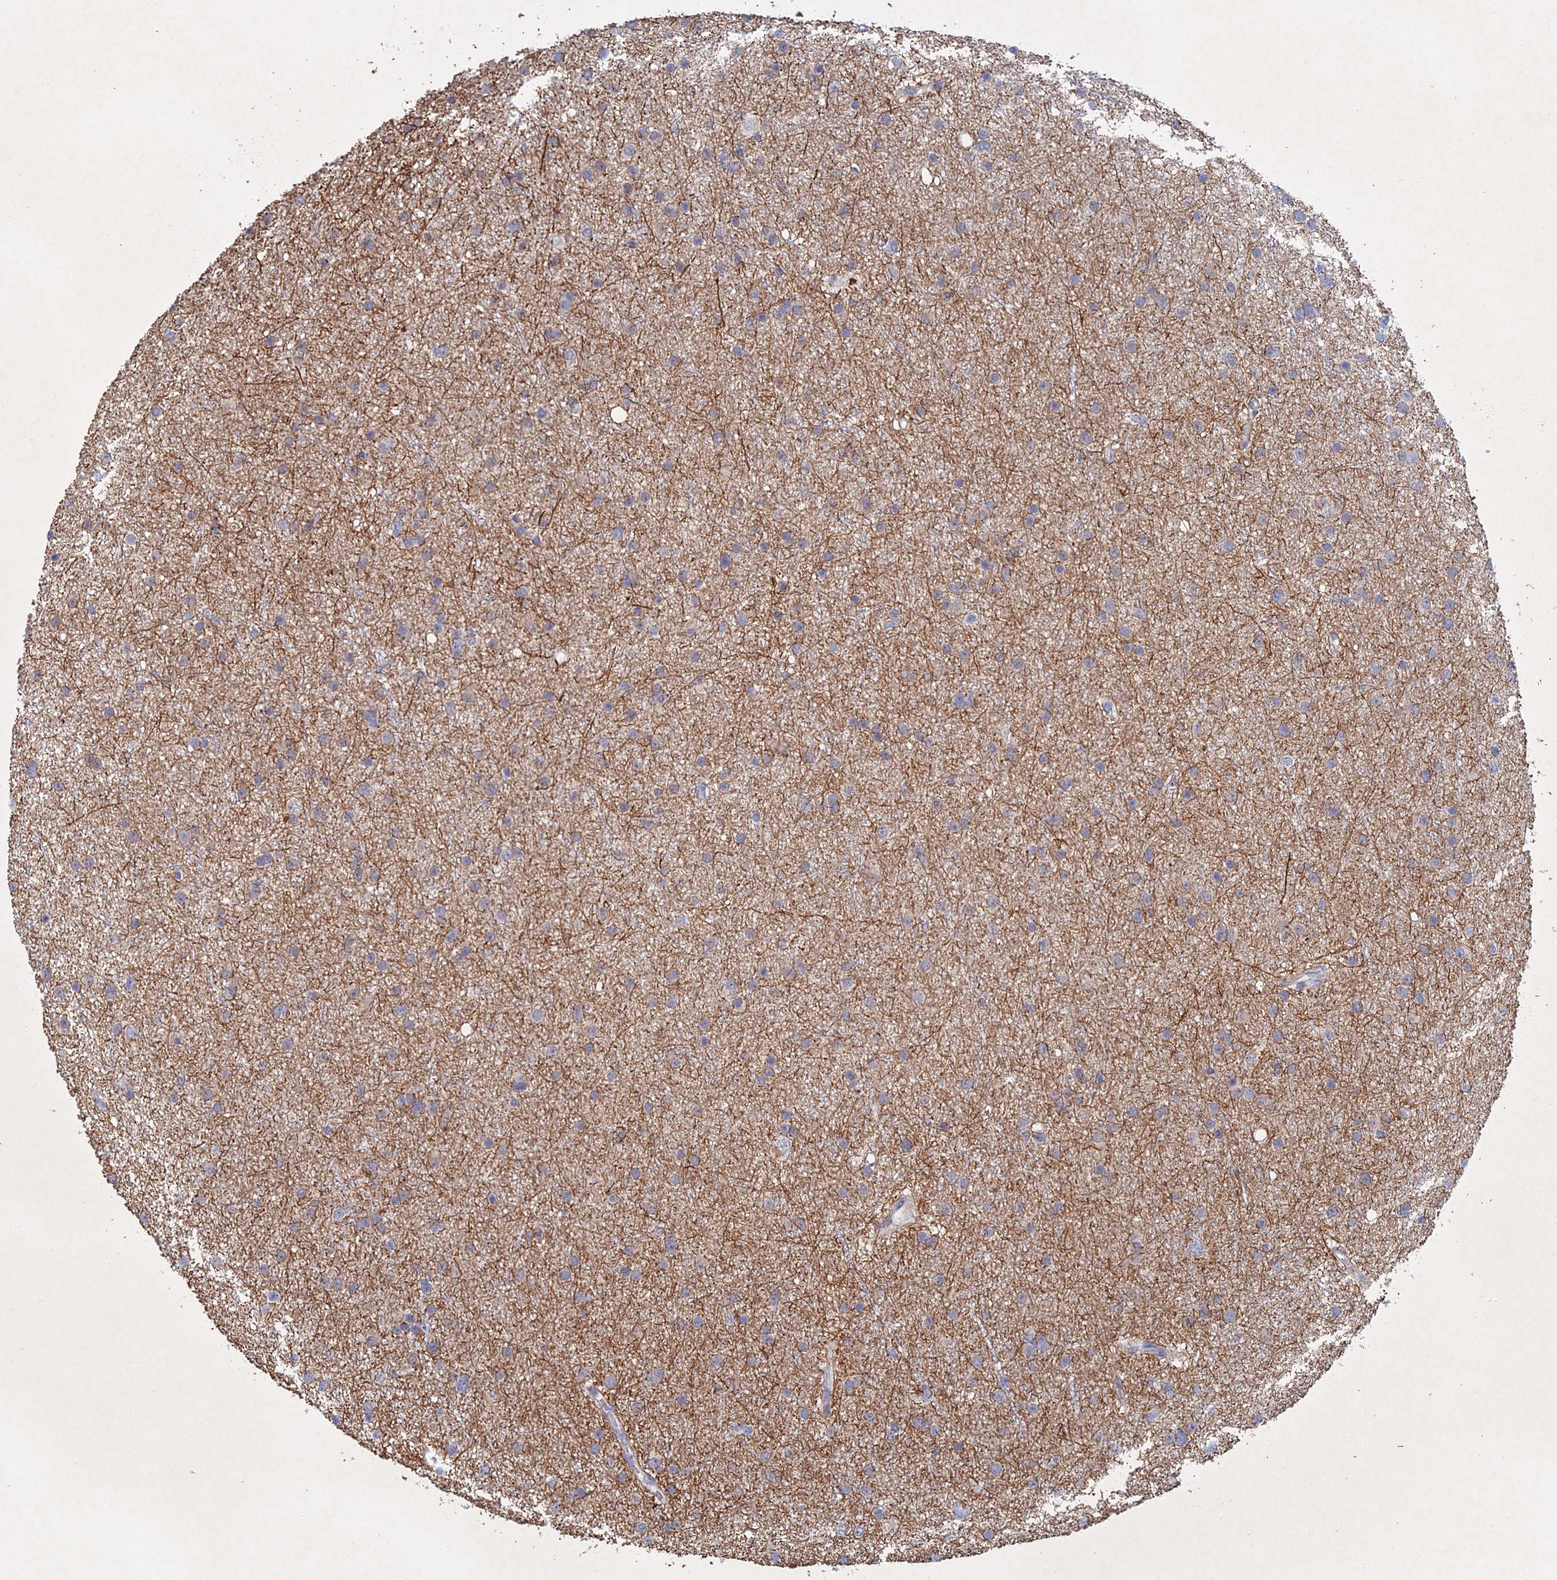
{"staining": {"intensity": "negative", "quantity": "none", "location": "none"}, "tissue": "glioma", "cell_type": "Tumor cells", "image_type": "cancer", "snomed": [{"axis": "morphology", "description": "Glioma, malignant, Low grade"}, {"axis": "topography", "description": "Cerebral cortex"}], "caption": "Immunohistochemistry (IHC) of malignant low-grade glioma exhibits no expression in tumor cells.", "gene": "GMNC", "patient": {"sex": "female", "age": 39}}